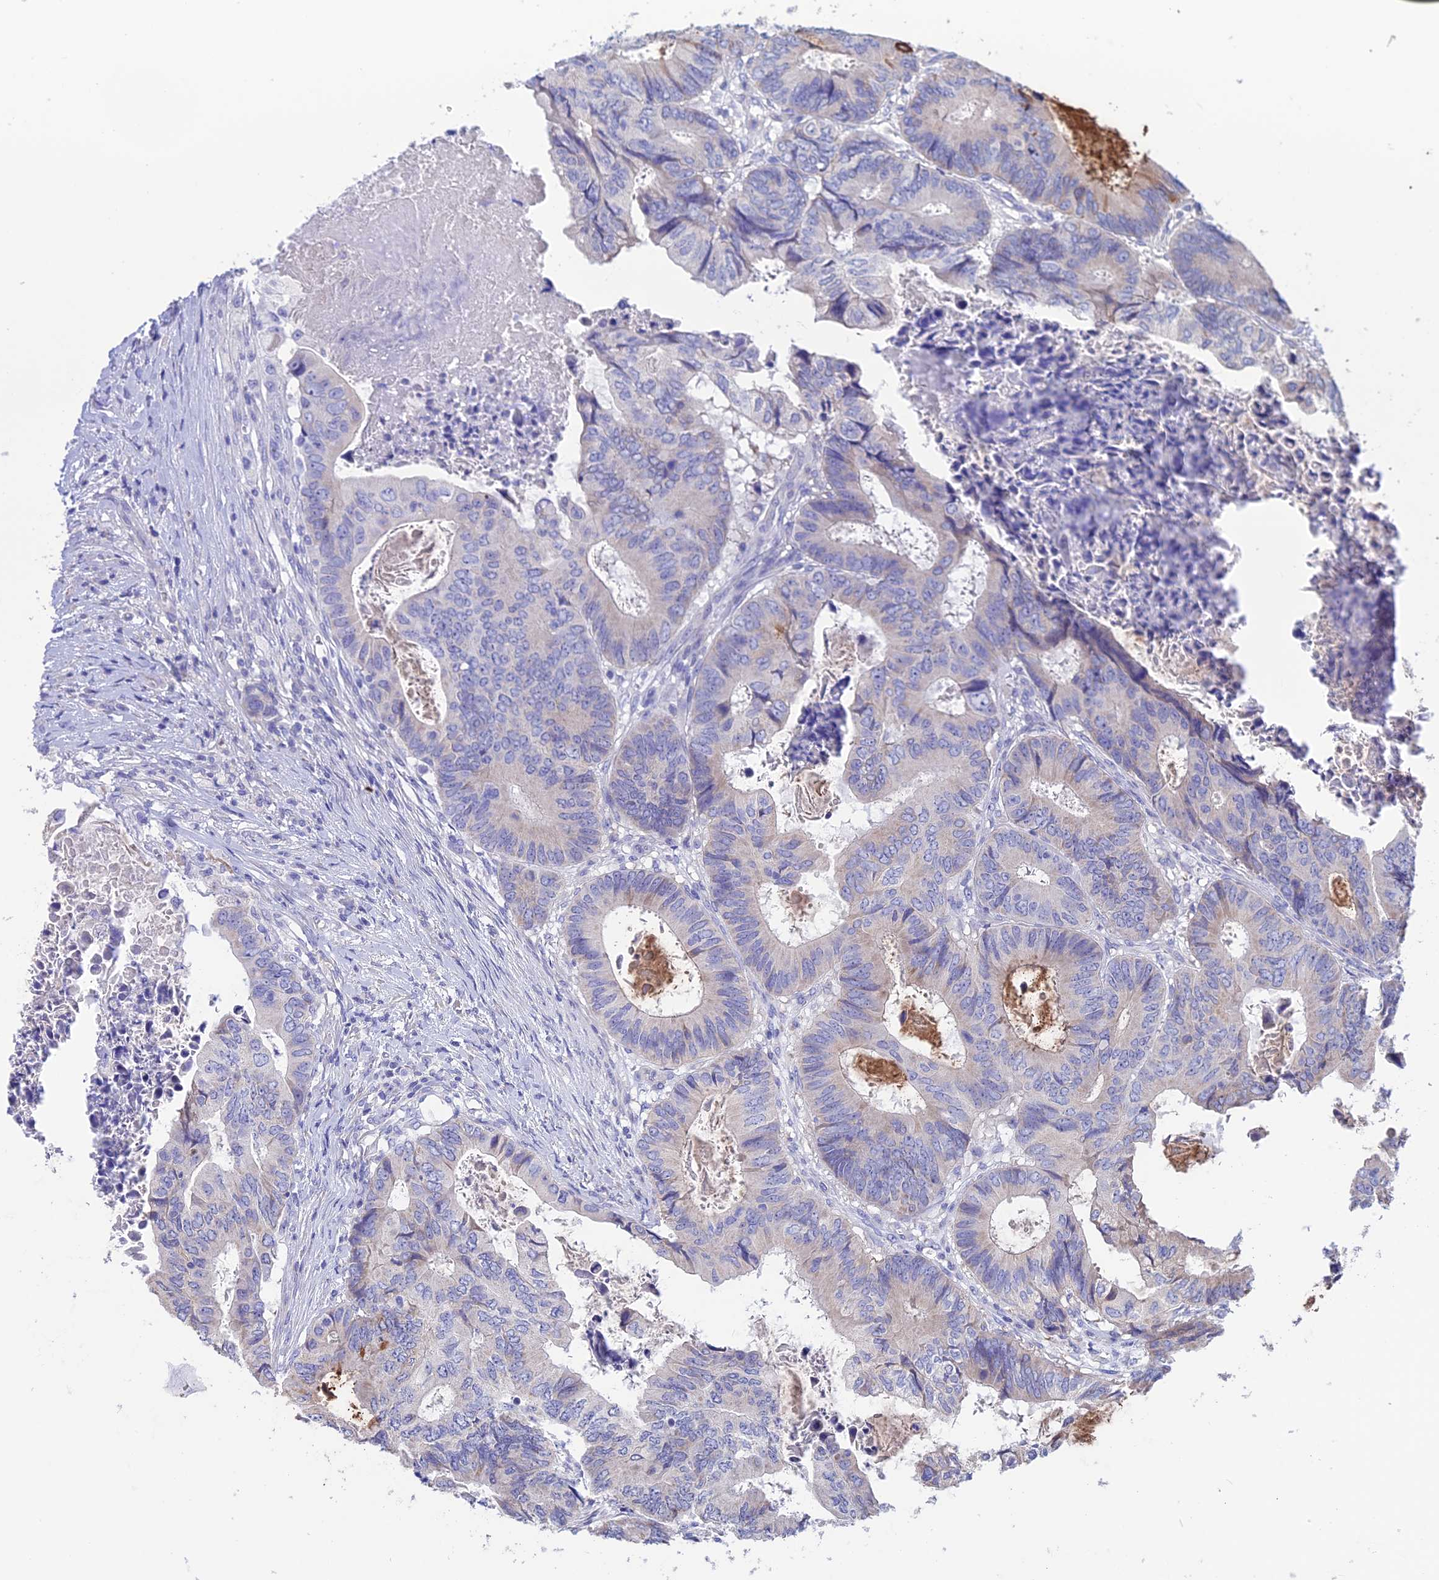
{"staining": {"intensity": "negative", "quantity": "none", "location": "none"}, "tissue": "colorectal cancer", "cell_type": "Tumor cells", "image_type": "cancer", "snomed": [{"axis": "morphology", "description": "Adenocarcinoma, NOS"}, {"axis": "topography", "description": "Colon"}], "caption": "Colorectal adenocarcinoma stained for a protein using immunohistochemistry (IHC) displays no positivity tumor cells.", "gene": "CYP2U1", "patient": {"sex": "male", "age": 85}}